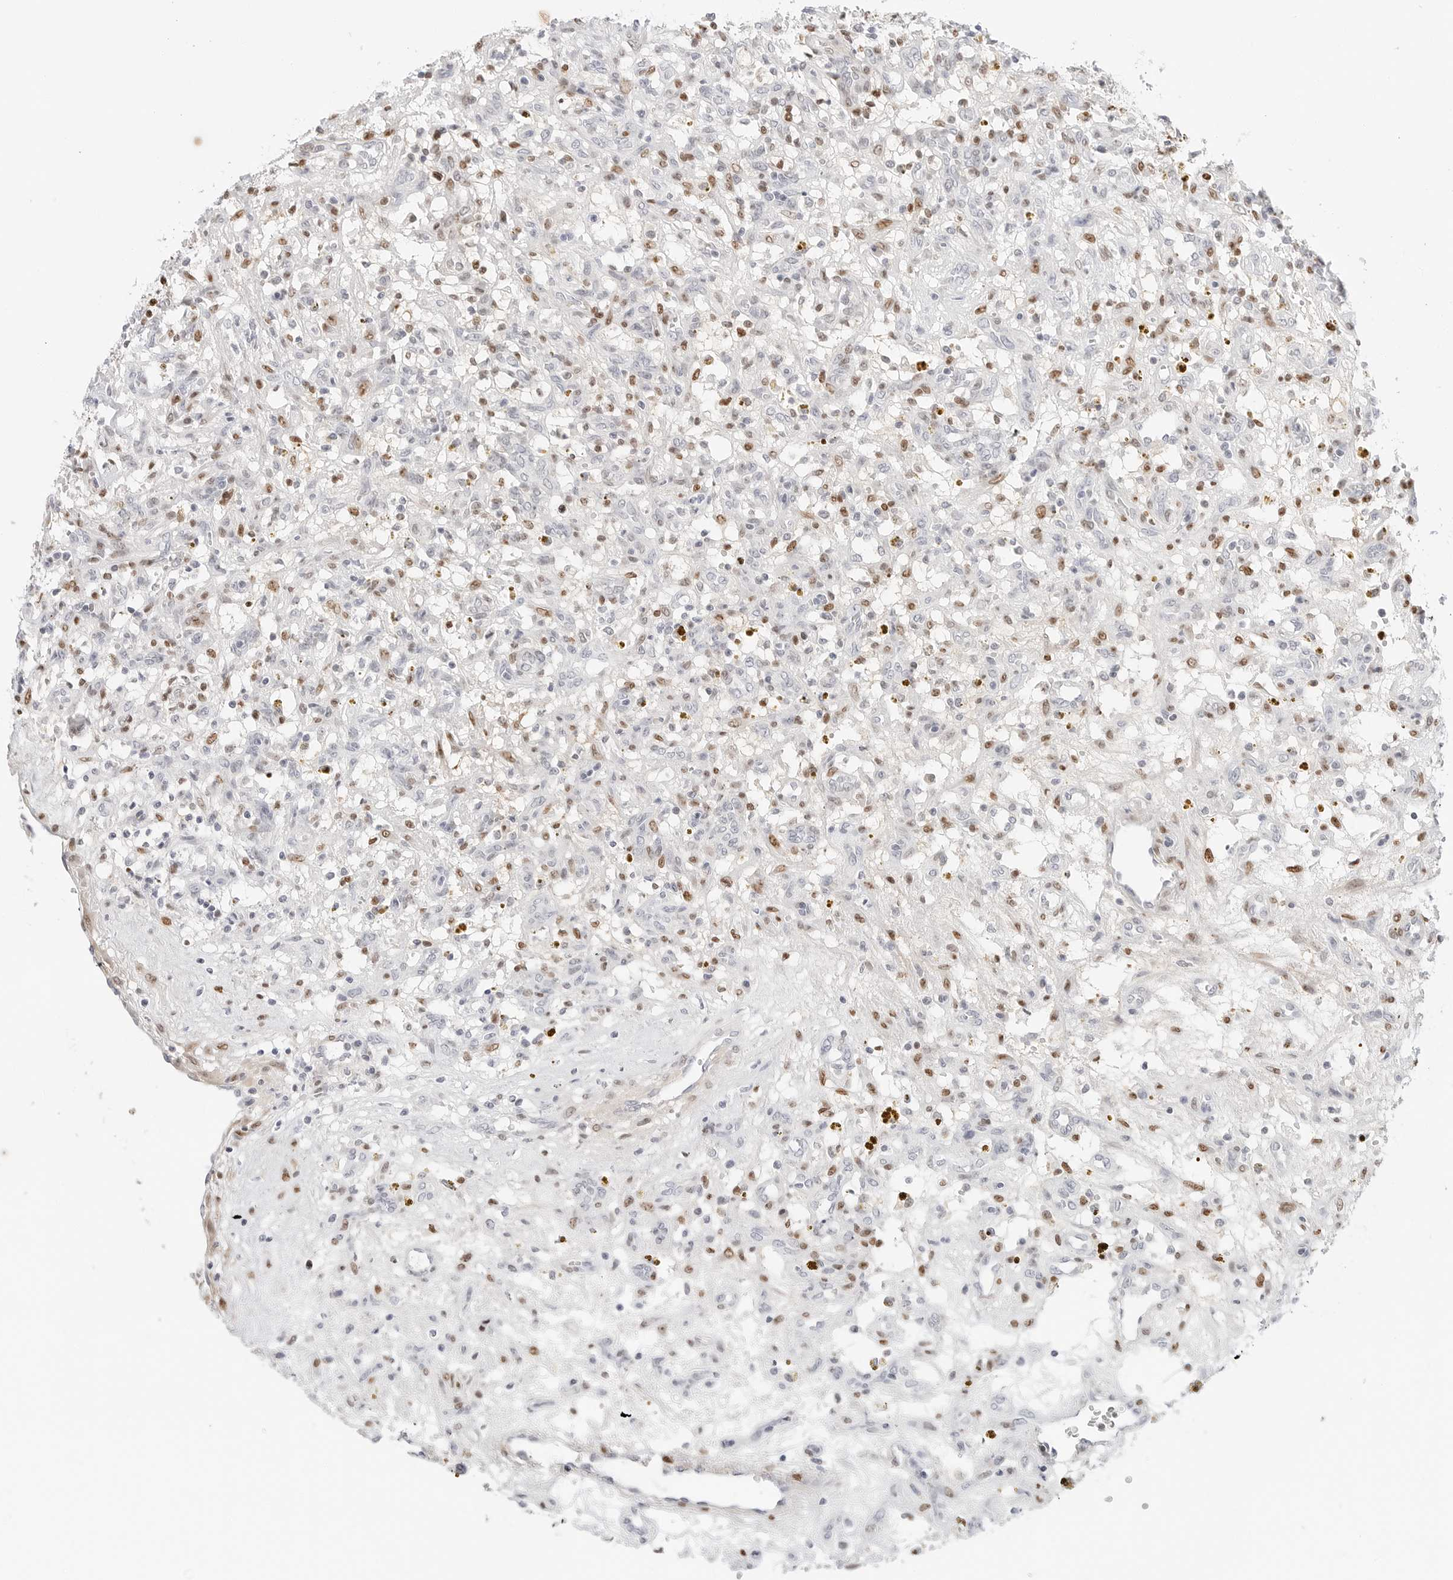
{"staining": {"intensity": "moderate", "quantity": "<25%", "location": "nuclear"}, "tissue": "renal cancer", "cell_type": "Tumor cells", "image_type": "cancer", "snomed": [{"axis": "morphology", "description": "Adenocarcinoma, NOS"}, {"axis": "topography", "description": "Kidney"}], "caption": "Moderate nuclear staining is identified in about <25% of tumor cells in adenocarcinoma (renal).", "gene": "SPIDR", "patient": {"sex": "female", "age": 57}}